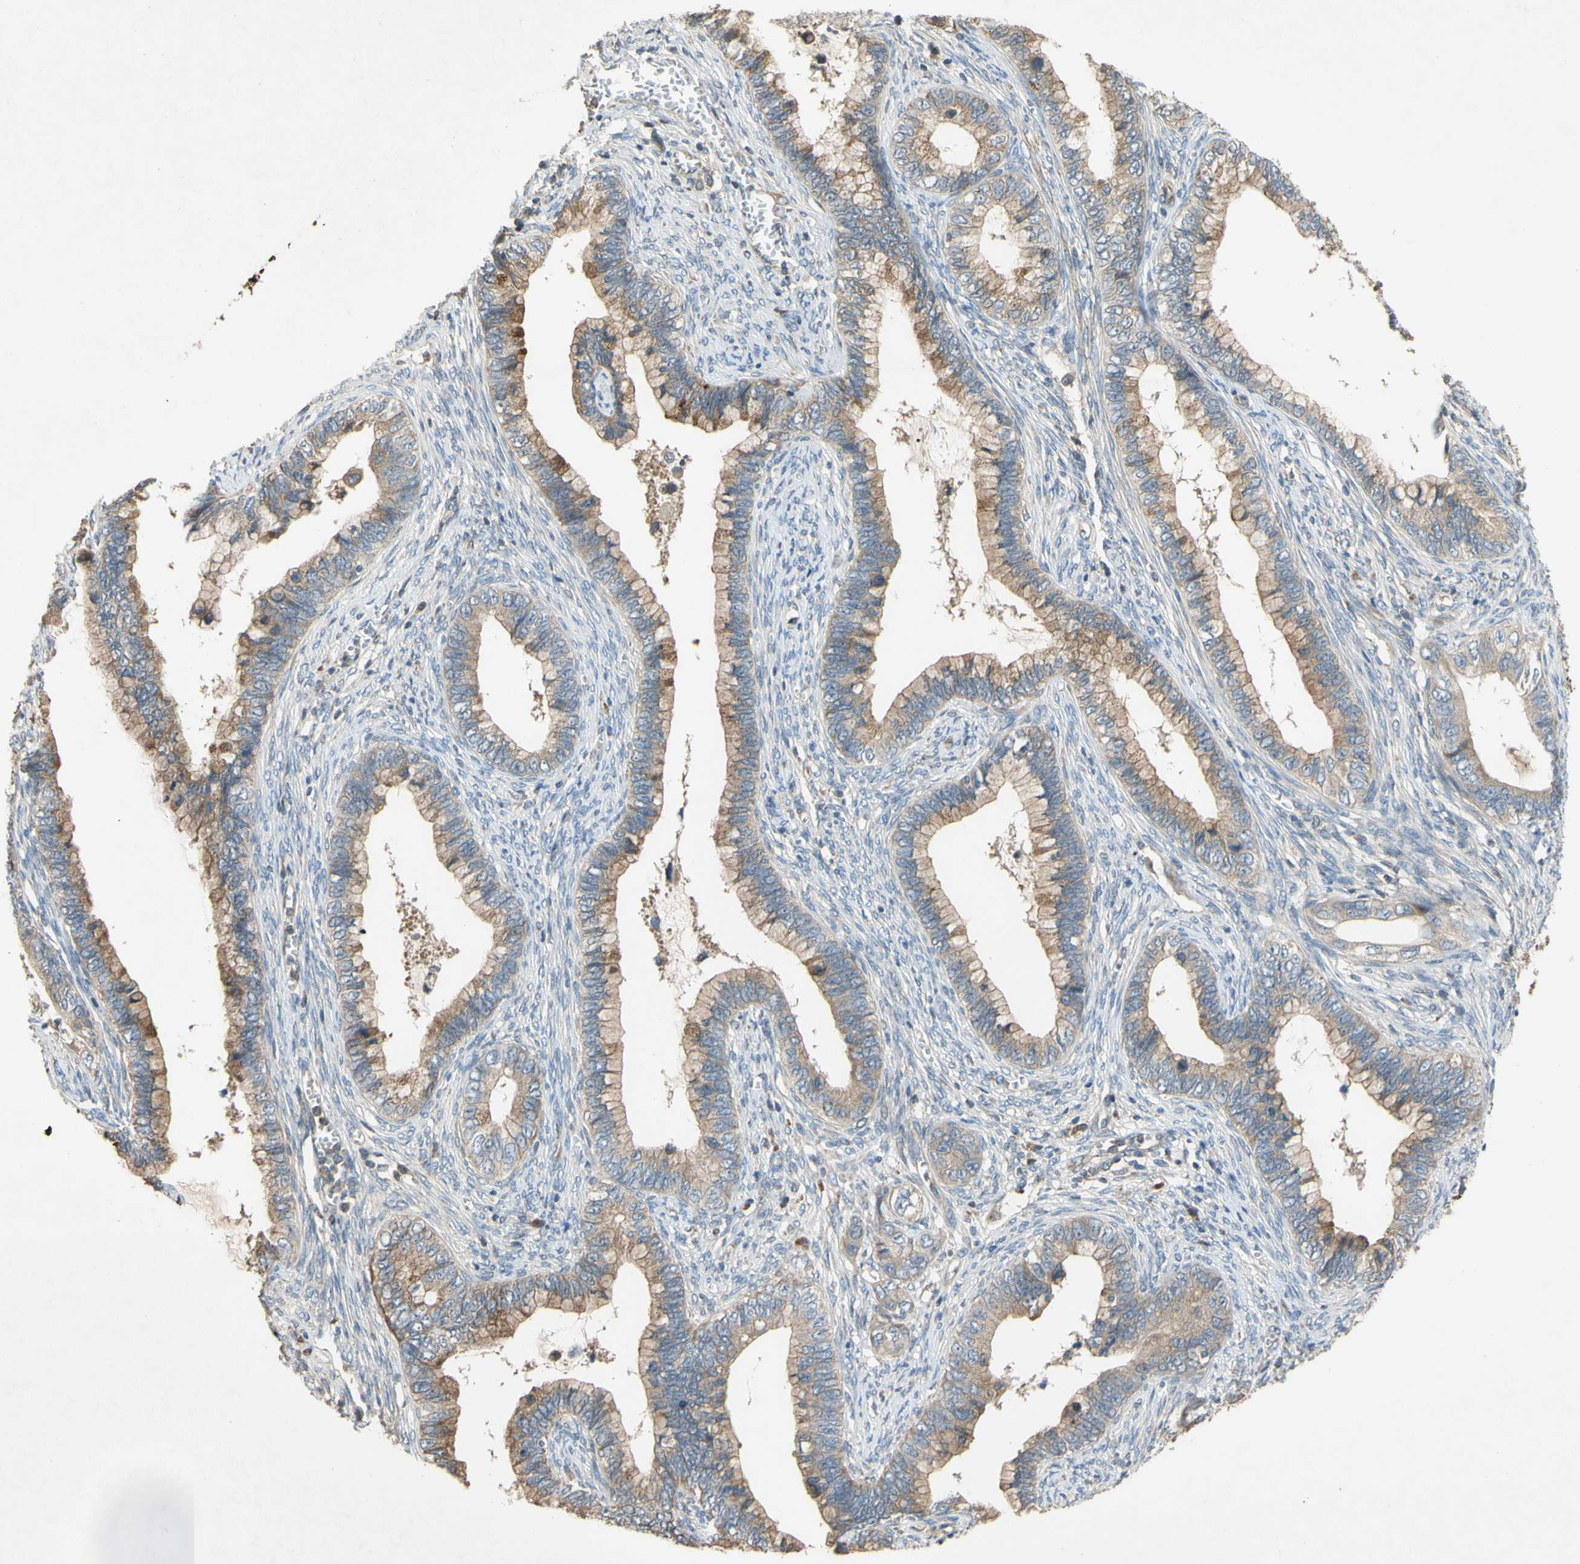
{"staining": {"intensity": "moderate", "quantity": ">75%", "location": "cytoplasmic/membranous"}, "tissue": "cervical cancer", "cell_type": "Tumor cells", "image_type": "cancer", "snomed": [{"axis": "morphology", "description": "Adenocarcinoma, NOS"}, {"axis": "topography", "description": "Cervix"}], "caption": "Protein staining of cervical adenocarcinoma tissue displays moderate cytoplasmic/membranous expression in about >75% of tumor cells.", "gene": "PARD6A", "patient": {"sex": "female", "age": 44}}